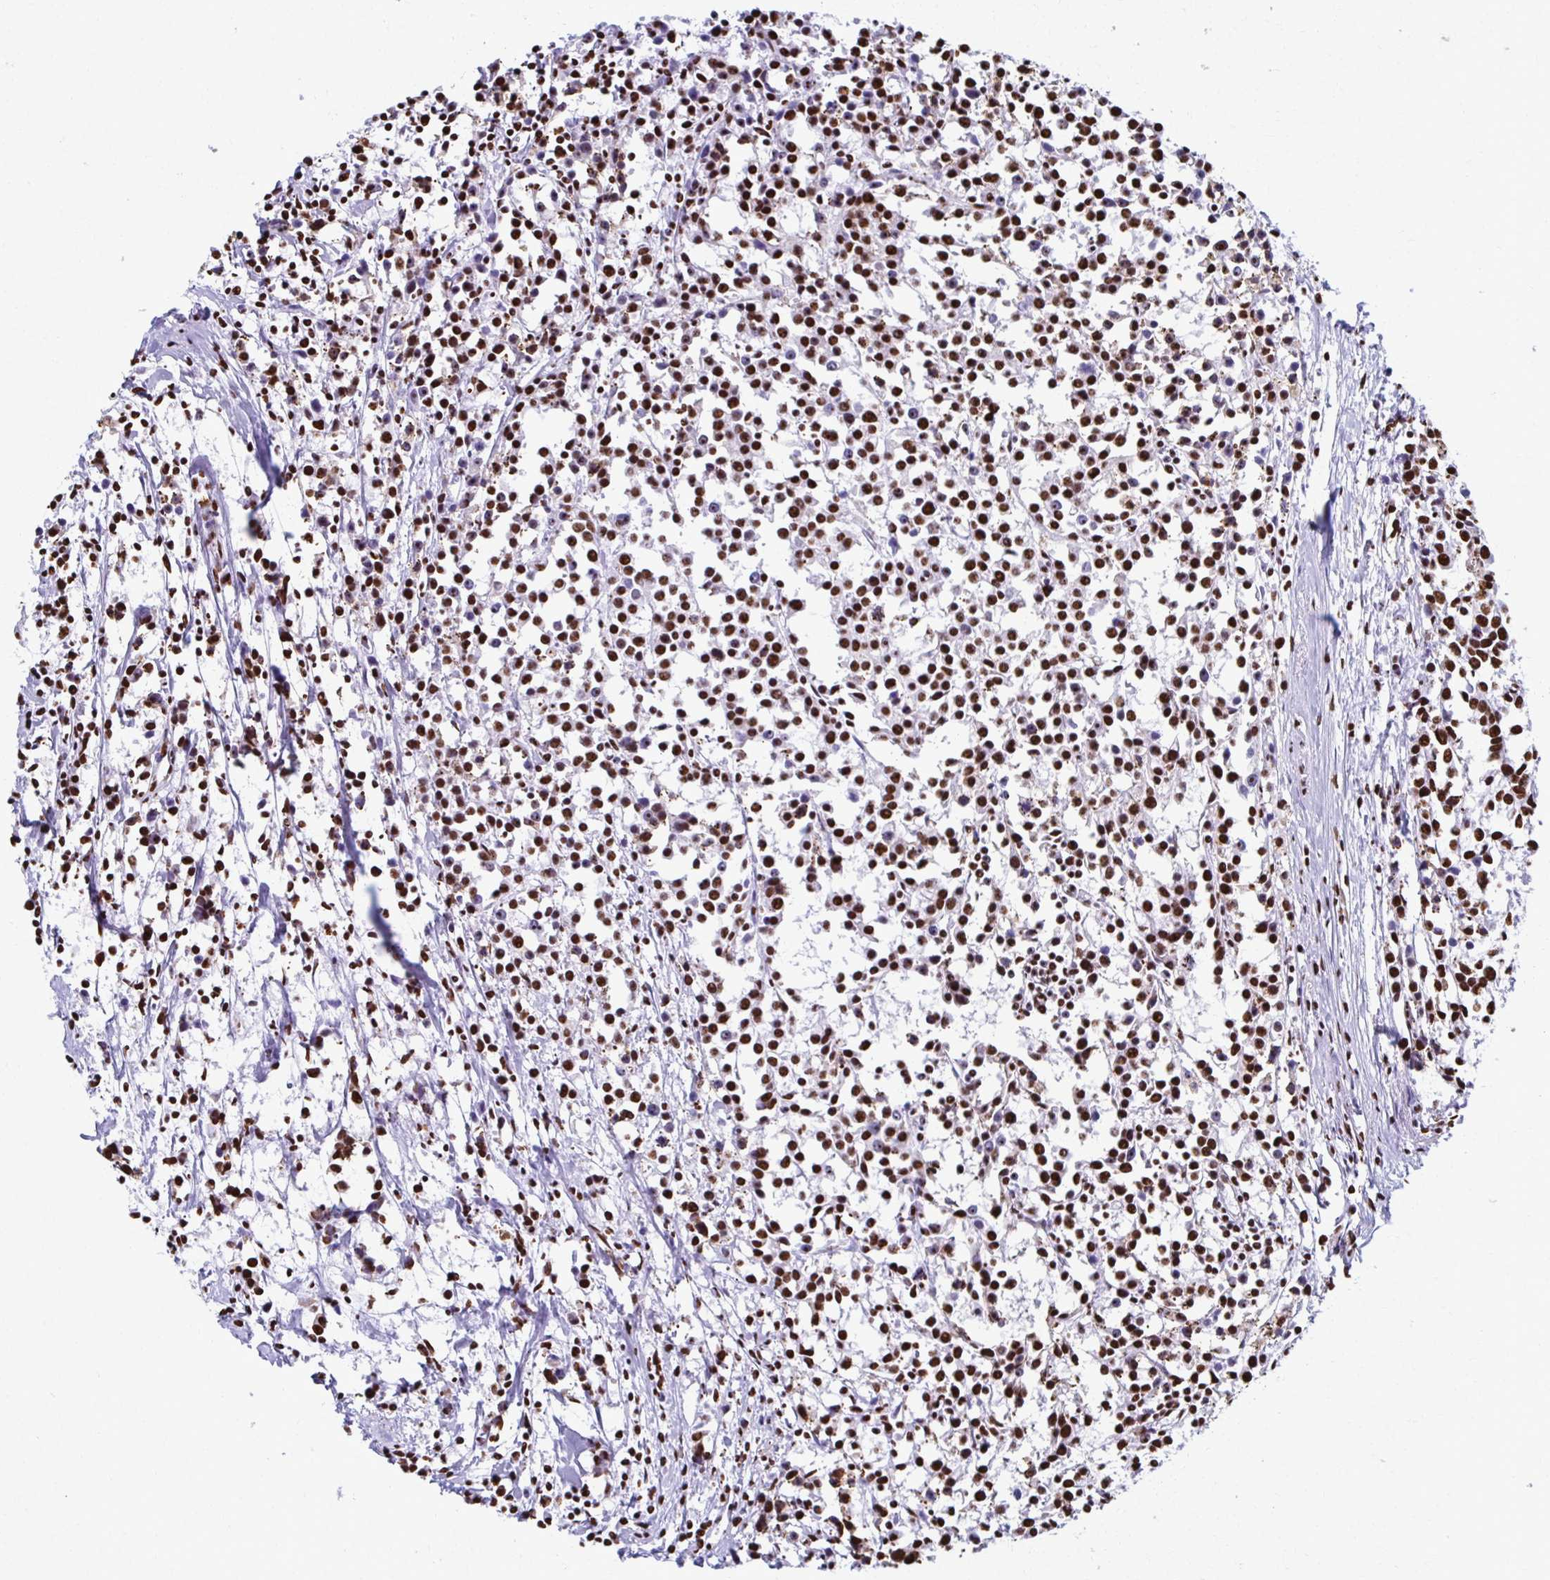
{"staining": {"intensity": "strong", "quantity": ">75%", "location": "nuclear"}, "tissue": "breast cancer", "cell_type": "Tumor cells", "image_type": "cancer", "snomed": [{"axis": "morphology", "description": "Duct carcinoma"}, {"axis": "topography", "description": "Breast"}], "caption": "Protein expression by immunohistochemistry exhibits strong nuclear positivity in about >75% of tumor cells in breast cancer (invasive ductal carcinoma).", "gene": "NONO", "patient": {"sex": "female", "age": 80}}